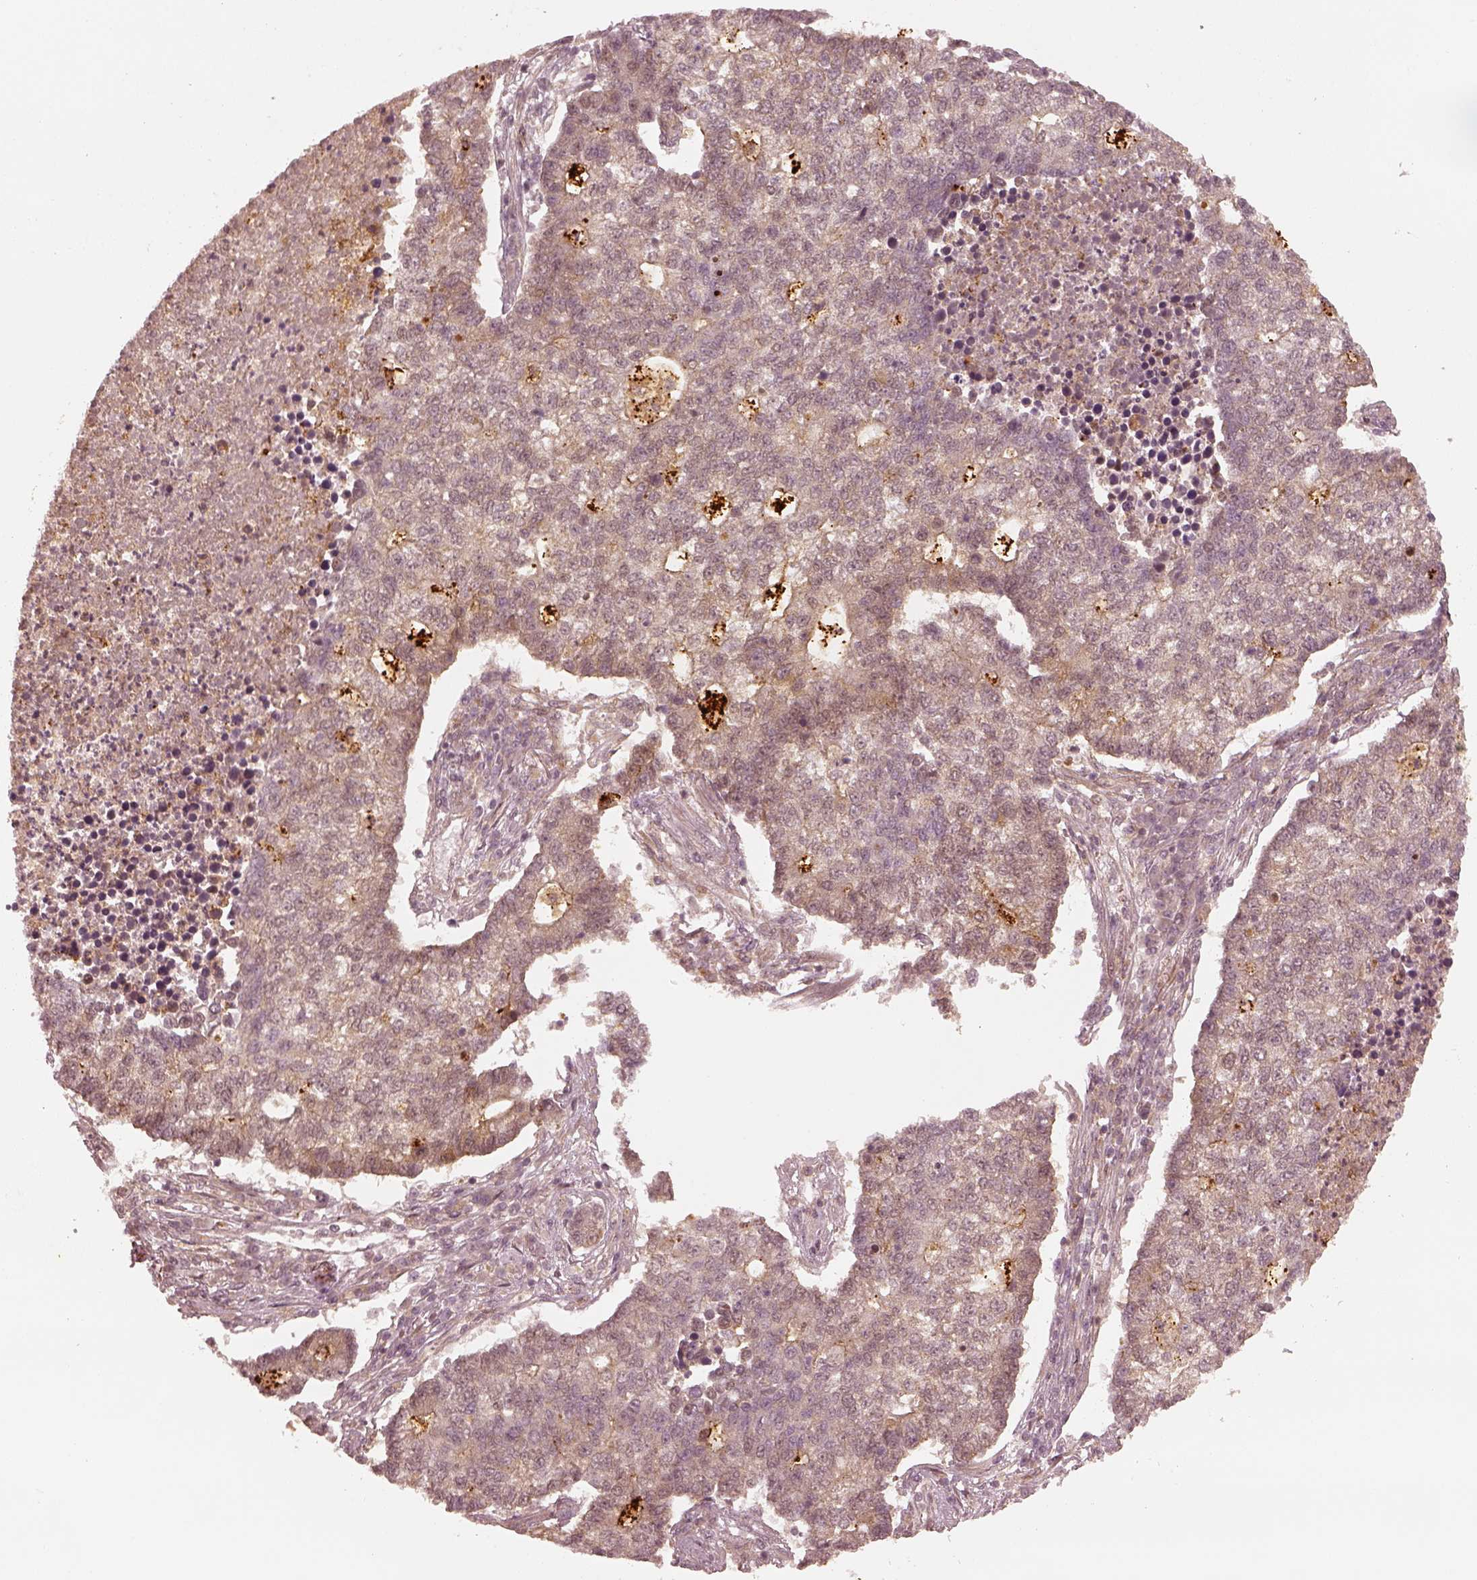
{"staining": {"intensity": "weak", "quantity": "25%-75%", "location": "cytoplasmic/membranous"}, "tissue": "lung cancer", "cell_type": "Tumor cells", "image_type": "cancer", "snomed": [{"axis": "morphology", "description": "Adenocarcinoma, NOS"}, {"axis": "topography", "description": "Lung"}], "caption": "Lung adenocarcinoma stained with a protein marker shows weak staining in tumor cells.", "gene": "SLC12A9", "patient": {"sex": "male", "age": 57}}